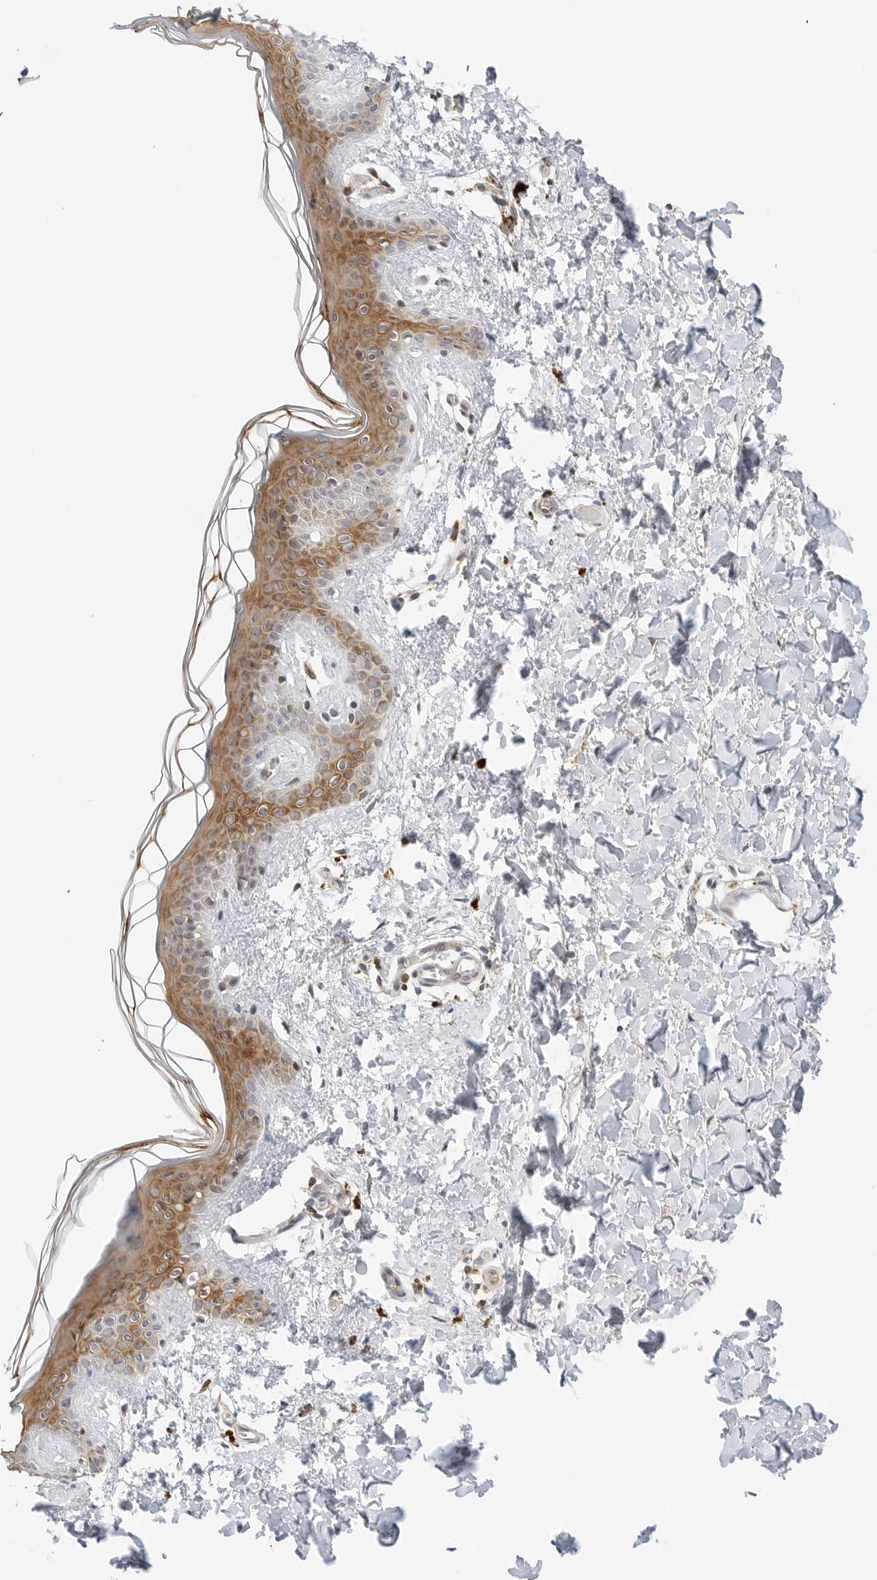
{"staining": {"intensity": "weak", "quantity": ">75%", "location": "cytoplasmic/membranous"}, "tissue": "skin", "cell_type": "Fibroblasts", "image_type": "normal", "snomed": [{"axis": "morphology", "description": "Normal tissue, NOS"}, {"axis": "topography", "description": "Skin"}], "caption": "Immunohistochemical staining of normal human skin demonstrates weak cytoplasmic/membranous protein expression in approximately >75% of fibroblasts.", "gene": "DYRK4", "patient": {"sex": "female", "age": 46}}